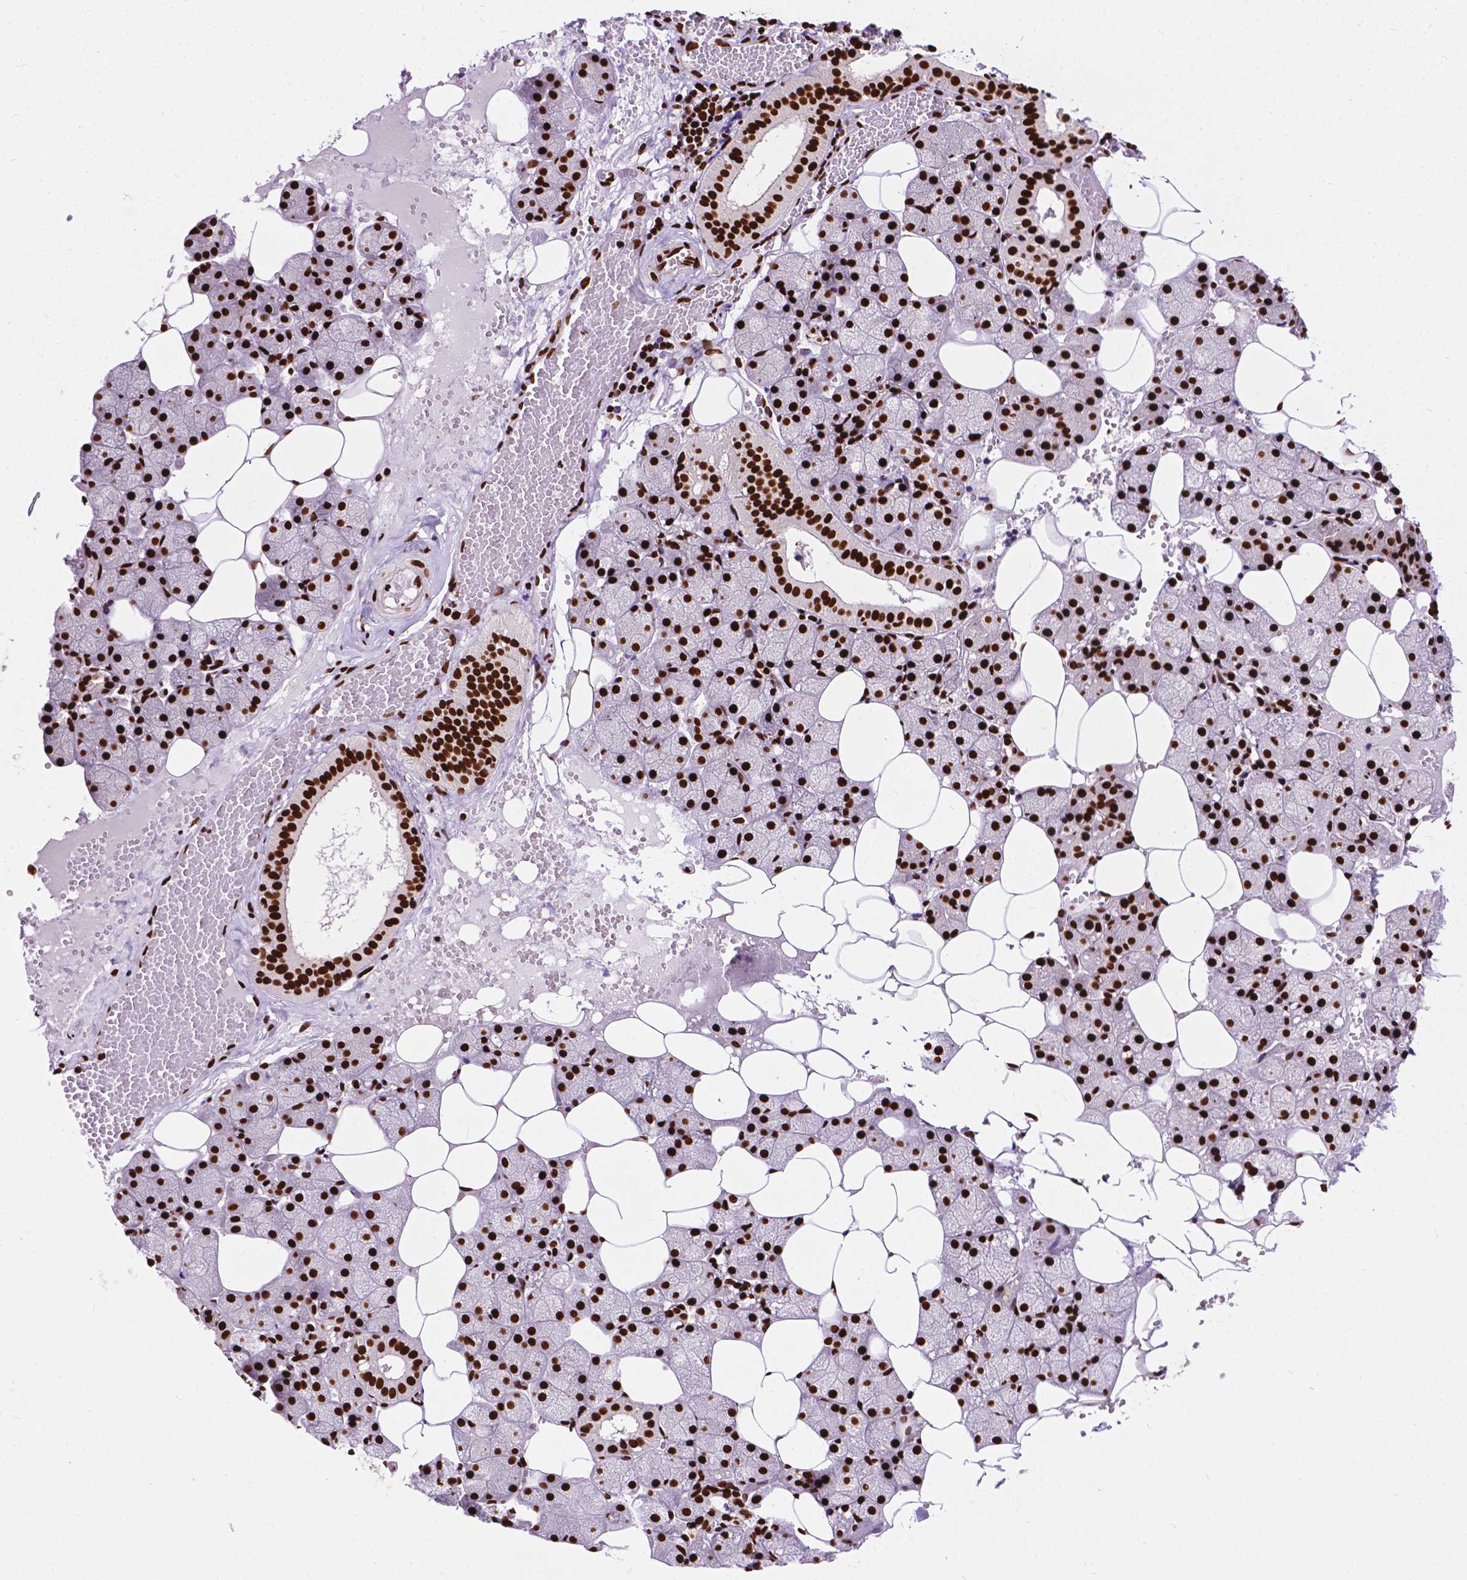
{"staining": {"intensity": "strong", "quantity": ">75%", "location": "nuclear"}, "tissue": "salivary gland", "cell_type": "Glandular cells", "image_type": "normal", "snomed": [{"axis": "morphology", "description": "Normal tissue, NOS"}, {"axis": "topography", "description": "Salivary gland"}], "caption": "Immunohistochemical staining of unremarkable salivary gland displays >75% levels of strong nuclear protein positivity in approximately >75% of glandular cells. (DAB IHC, brown staining for protein, blue staining for nuclei).", "gene": "SMIM5", "patient": {"sex": "male", "age": 38}}